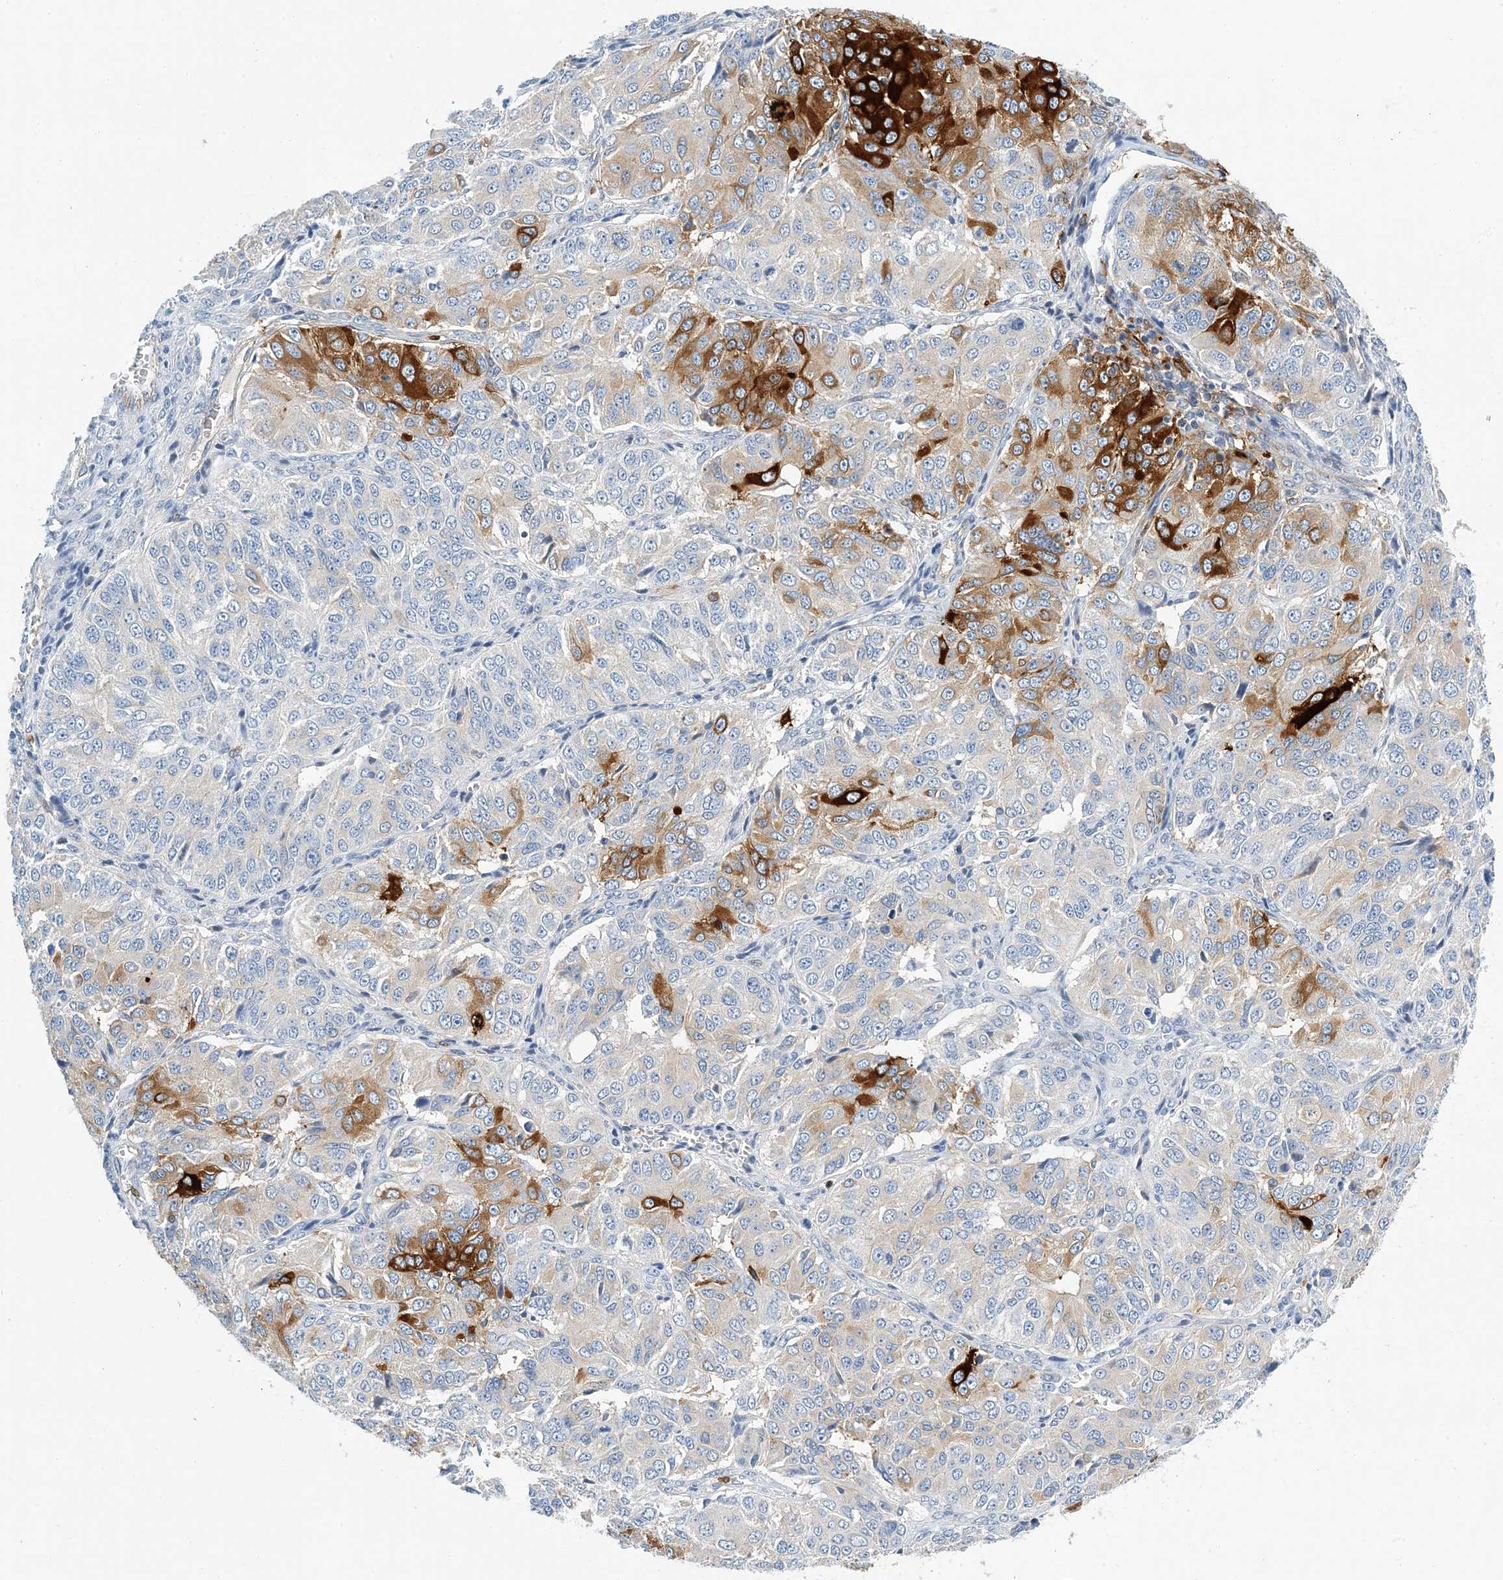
{"staining": {"intensity": "strong", "quantity": "<25%", "location": "cytoplasmic/membranous"}, "tissue": "ovarian cancer", "cell_type": "Tumor cells", "image_type": "cancer", "snomed": [{"axis": "morphology", "description": "Carcinoma, endometroid"}, {"axis": "topography", "description": "Ovary"}], "caption": "Human ovarian endometroid carcinoma stained with a brown dye shows strong cytoplasmic/membranous positive staining in about <25% of tumor cells.", "gene": "PCDHA2", "patient": {"sex": "female", "age": 51}}